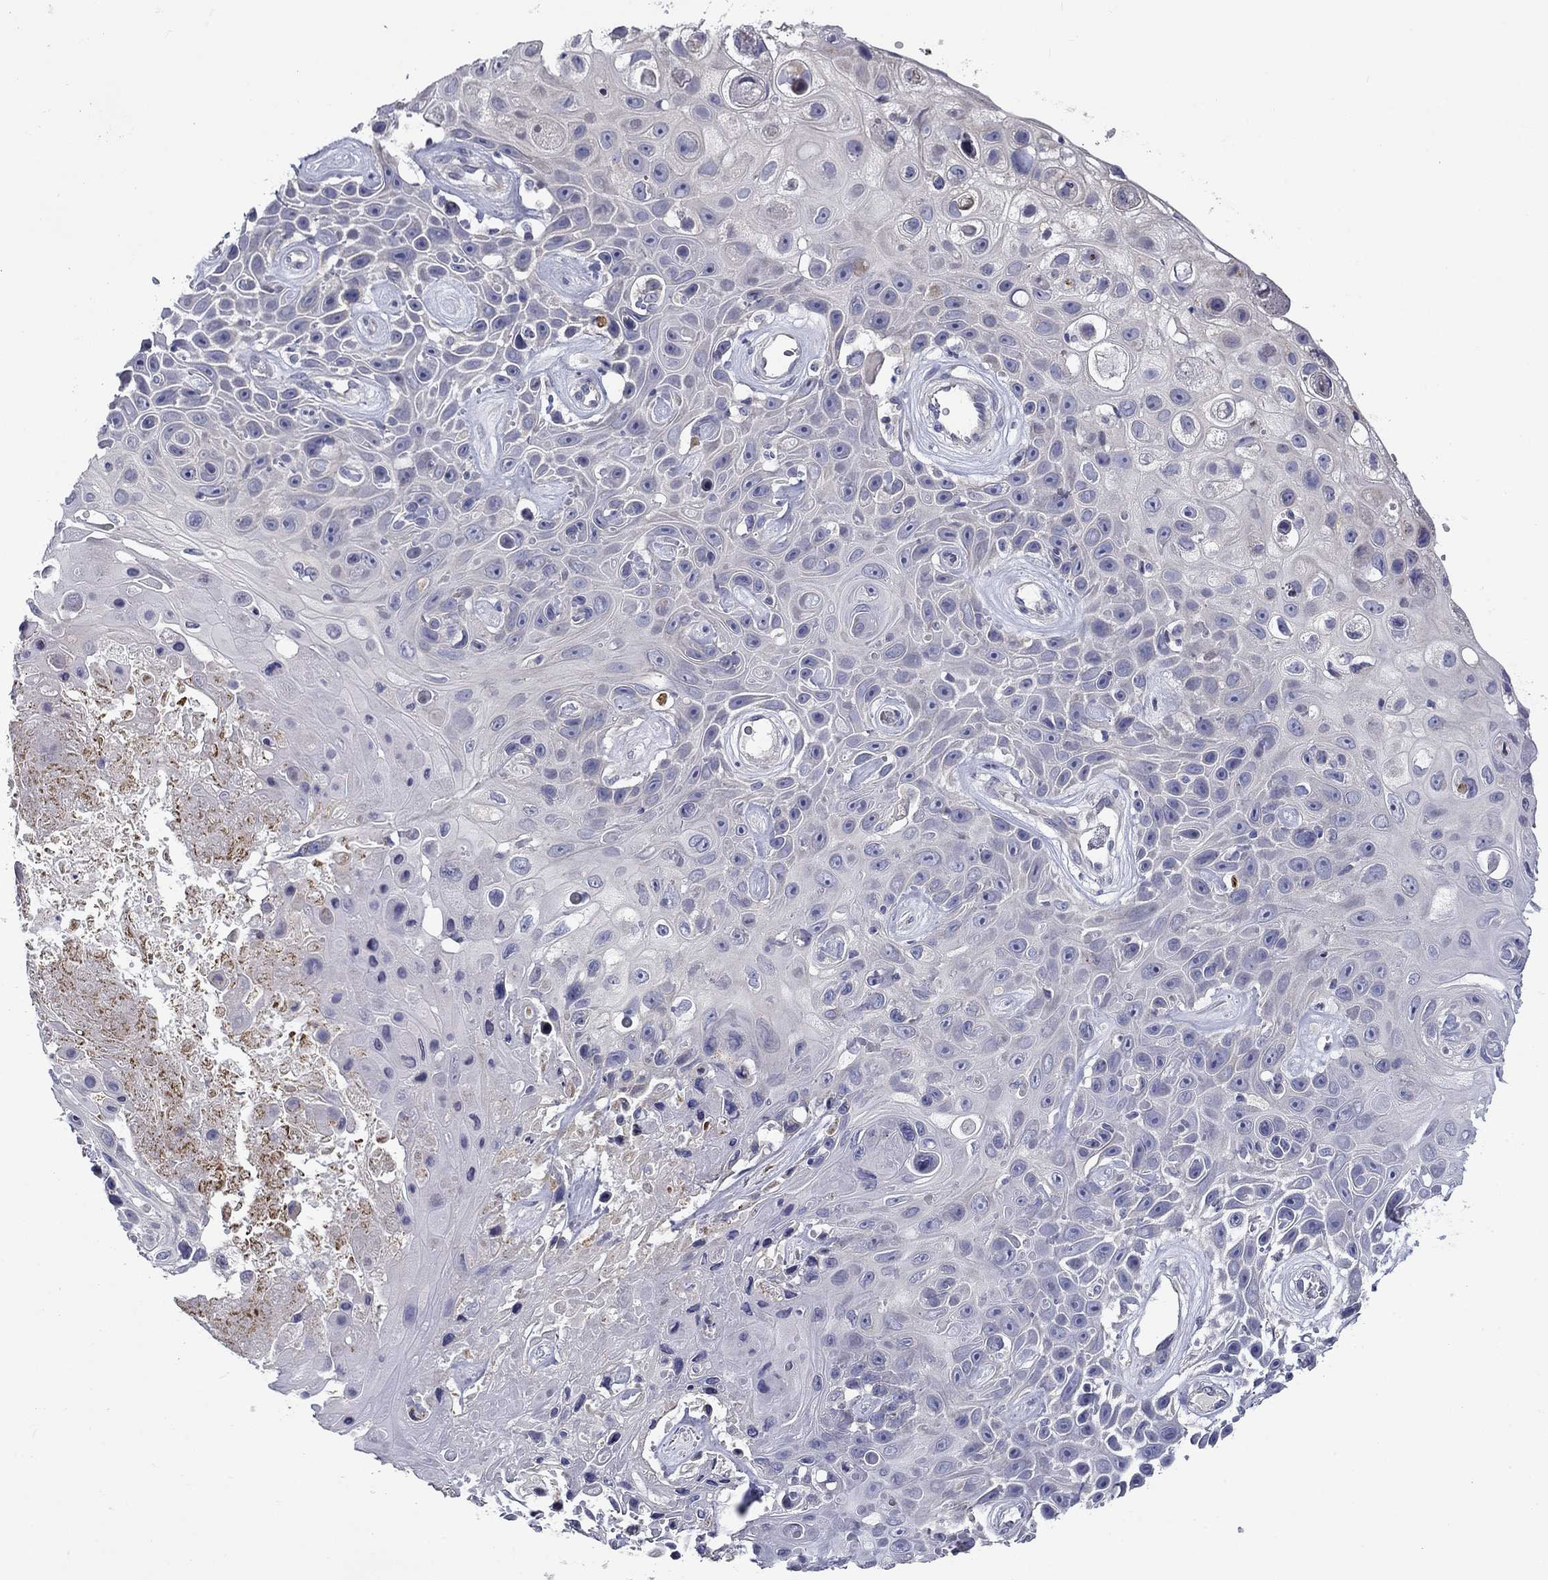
{"staining": {"intensity": "negative", "quantity": "none", "location": "none"}, "tissue": "skin cancer", "cell_type": "Tumor cells", "image_type": "cancer", "snomed": [{"axis": "morphology", "description": "Squamous cell carcinoma, NOS"}, {"axis": "topography", "description": "Skin"}], "caption": "IHC of skin cancer exhibits no staining in tumor cells. (DAB (3,3'-diaminobenzidine) immunohistochemistry (IHC) visualized using brightfield microscopy, high magnification).", "gene": "SPATA7", "patient": {"sex": "male", "age": 82}}